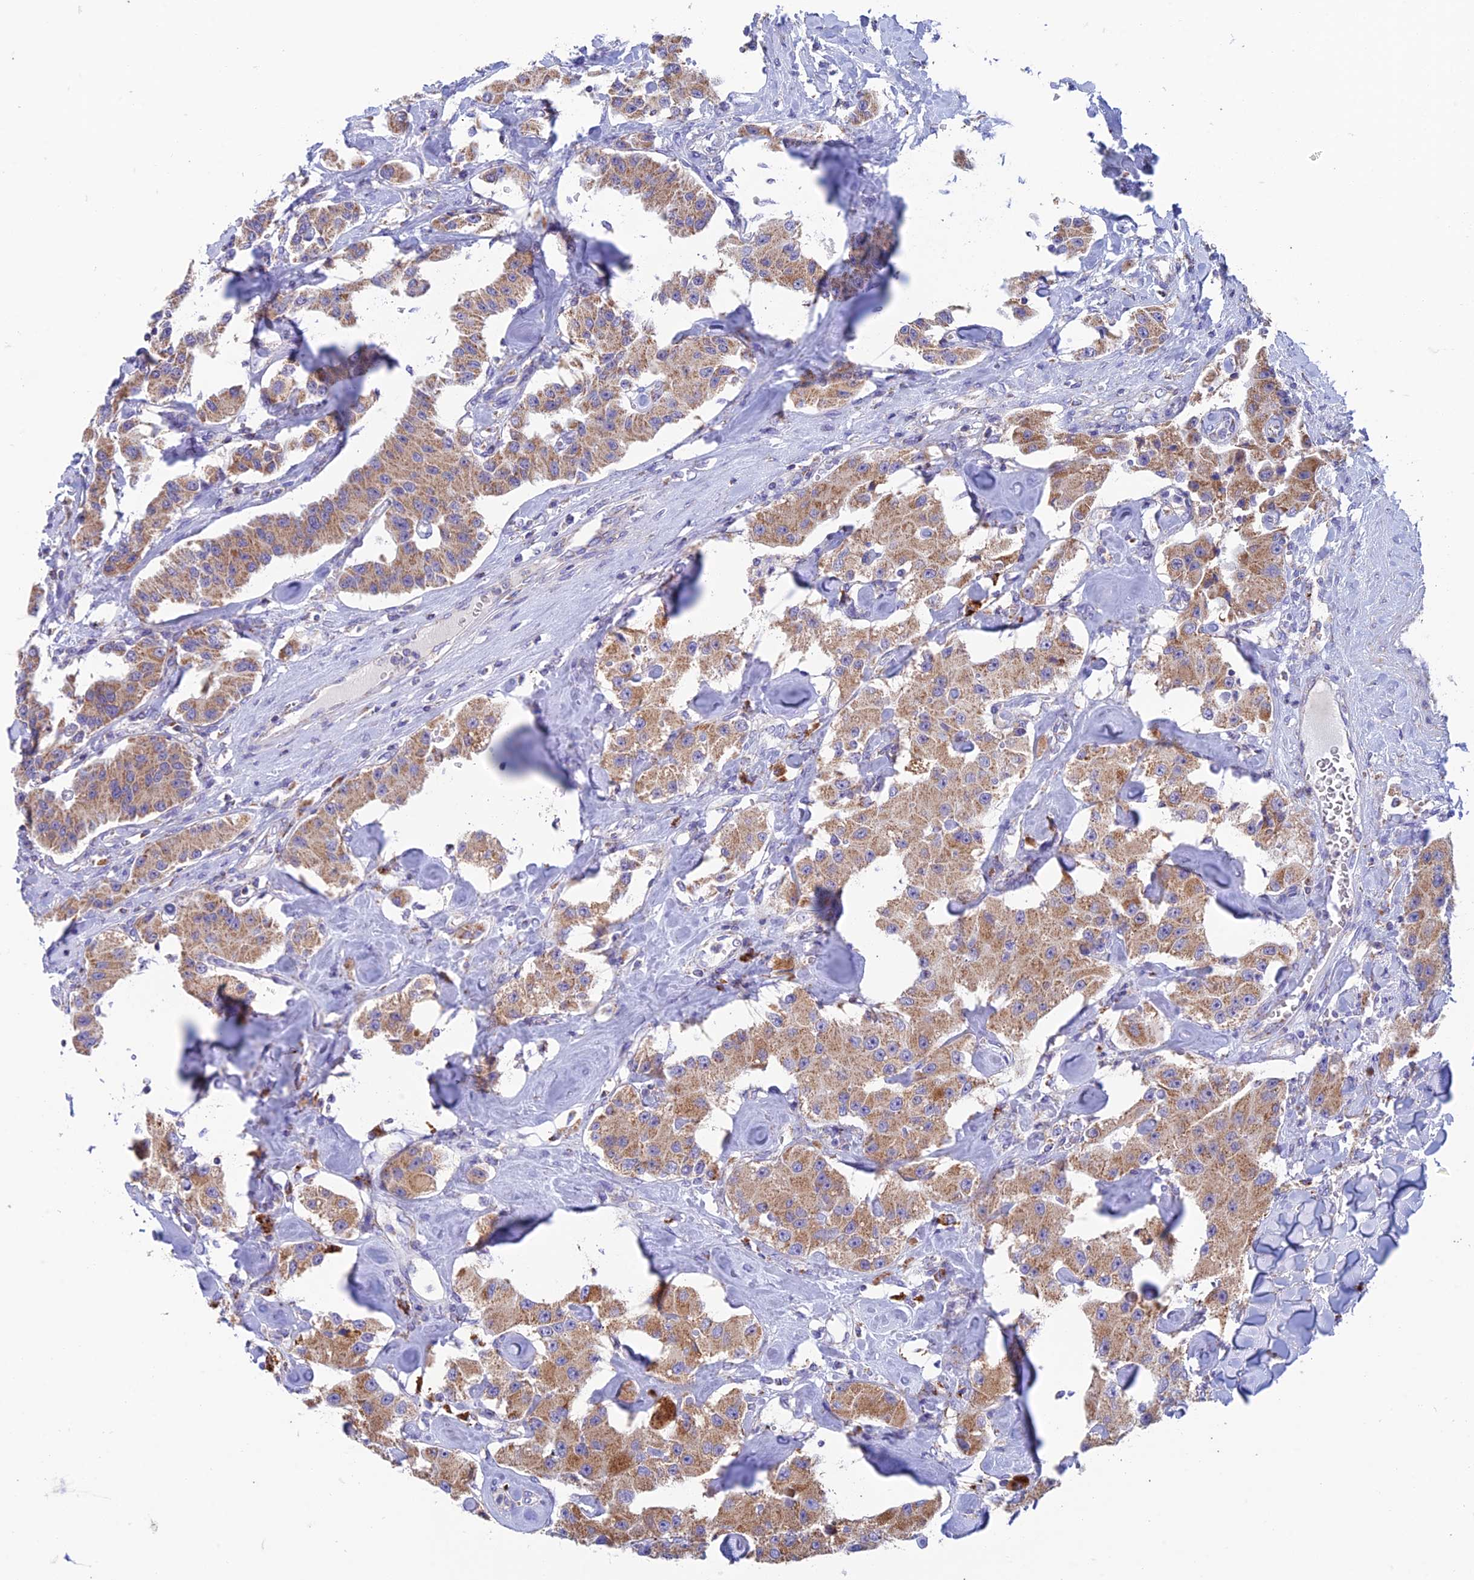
{"staining": {"intensity": "moderate", "quantity": ">75%", "location": "cytoplasmic/membranous"}, "tissue": "carcinoid", "cell_type": "Tumor cells", "image_type": "cancer", "snomed": [{"axis": "morphology", "description": "Carcinoid, malignant, NOS"}, {"axis": "topography", "description": "Pancreas"}], "caption": "Moderate cytoplasmic/membranous staining is identified in about >75% of tumor cells in carcinoid.", "gene": "ZNF181", "patient": {"sex": "male", "age": 41}}